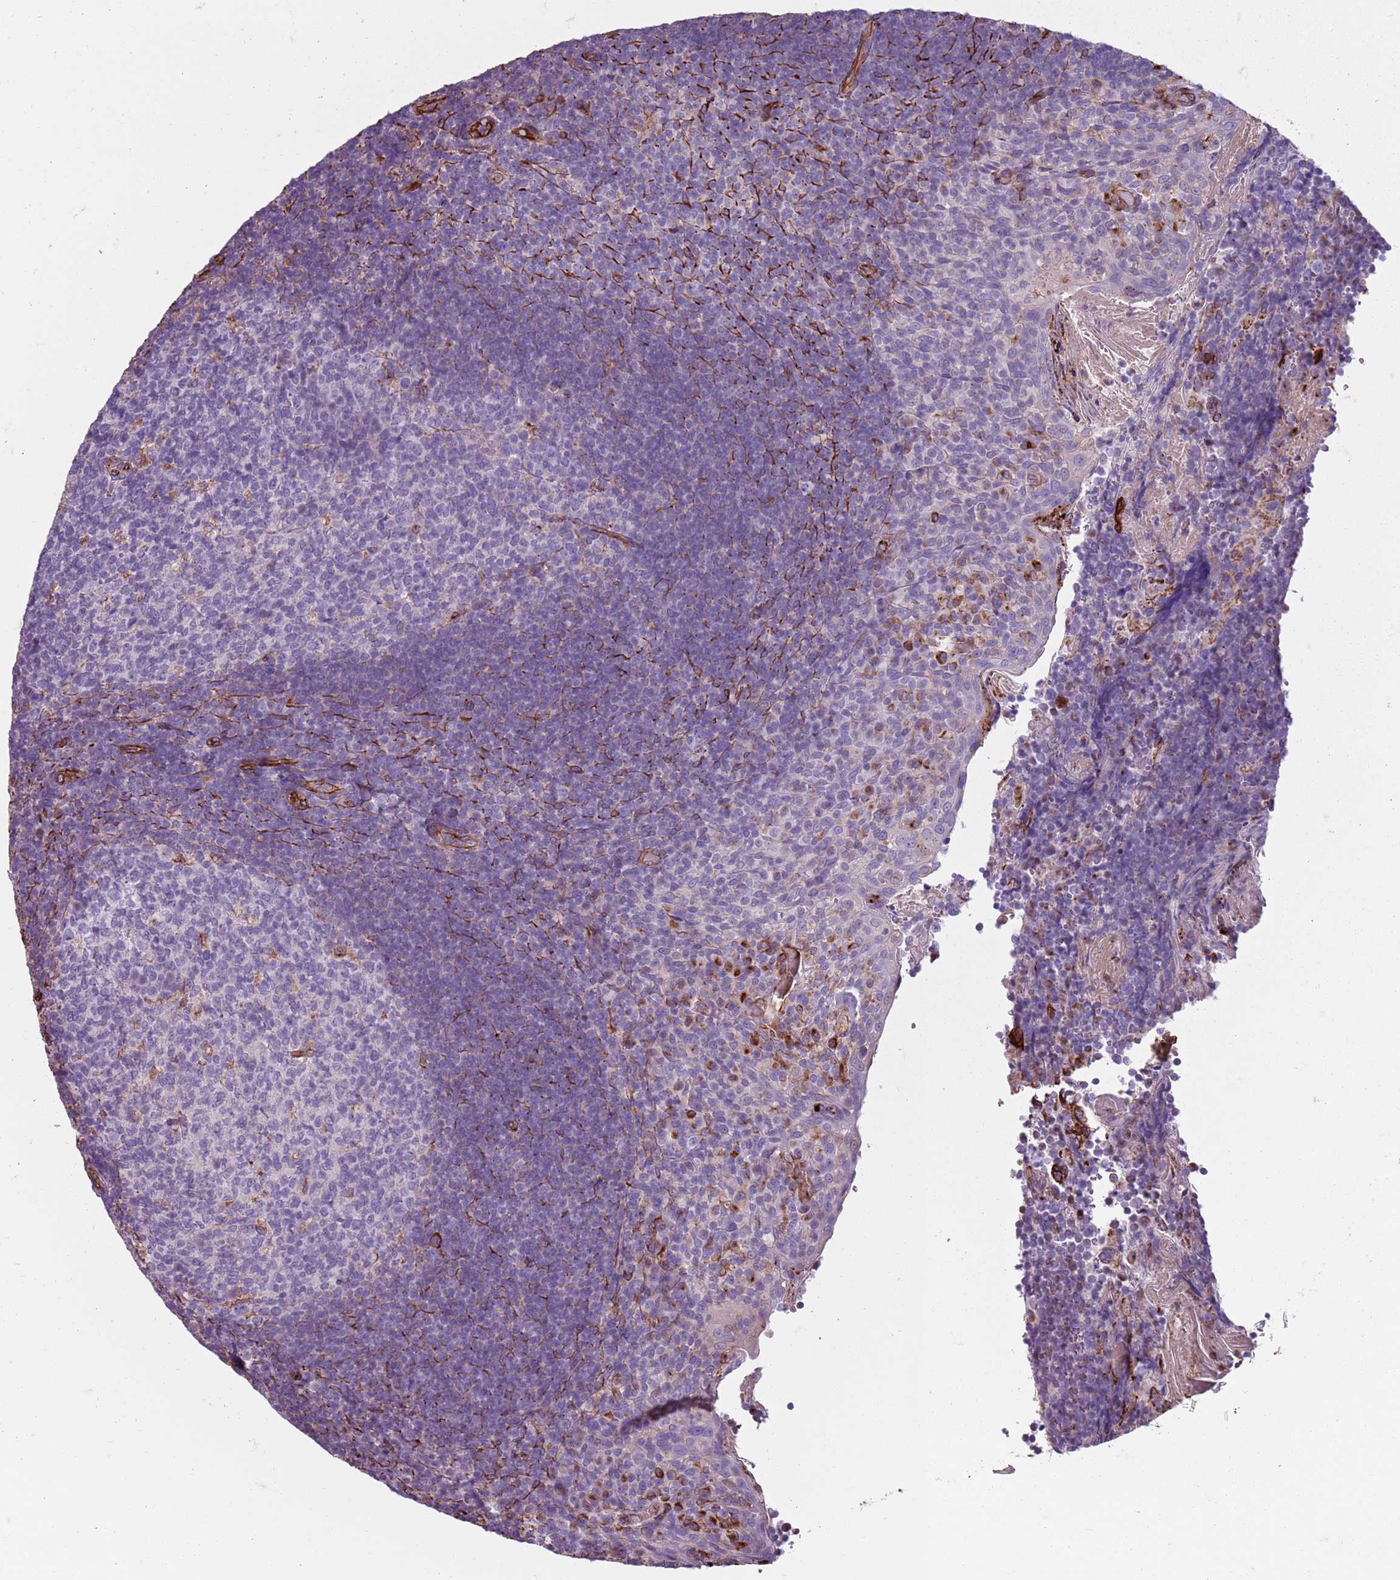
{"staining": {"intensity": "negative", "quantity": "none", "location": "none"}, "tissue": "tonsil", "cell_type": "Germinal center cells", "image_type": "normal", "snomed": [{"axis": "morphology", "description": "Normal tissue, NOS"}, {"axis": "topography", "description": "Tonsil"}], "caption": "Germinal center cells are negative for brown protein staining in unremarkable tonsil.", "gene": "TAS2R38", "patient": {"sex": "female", "age": 10}}